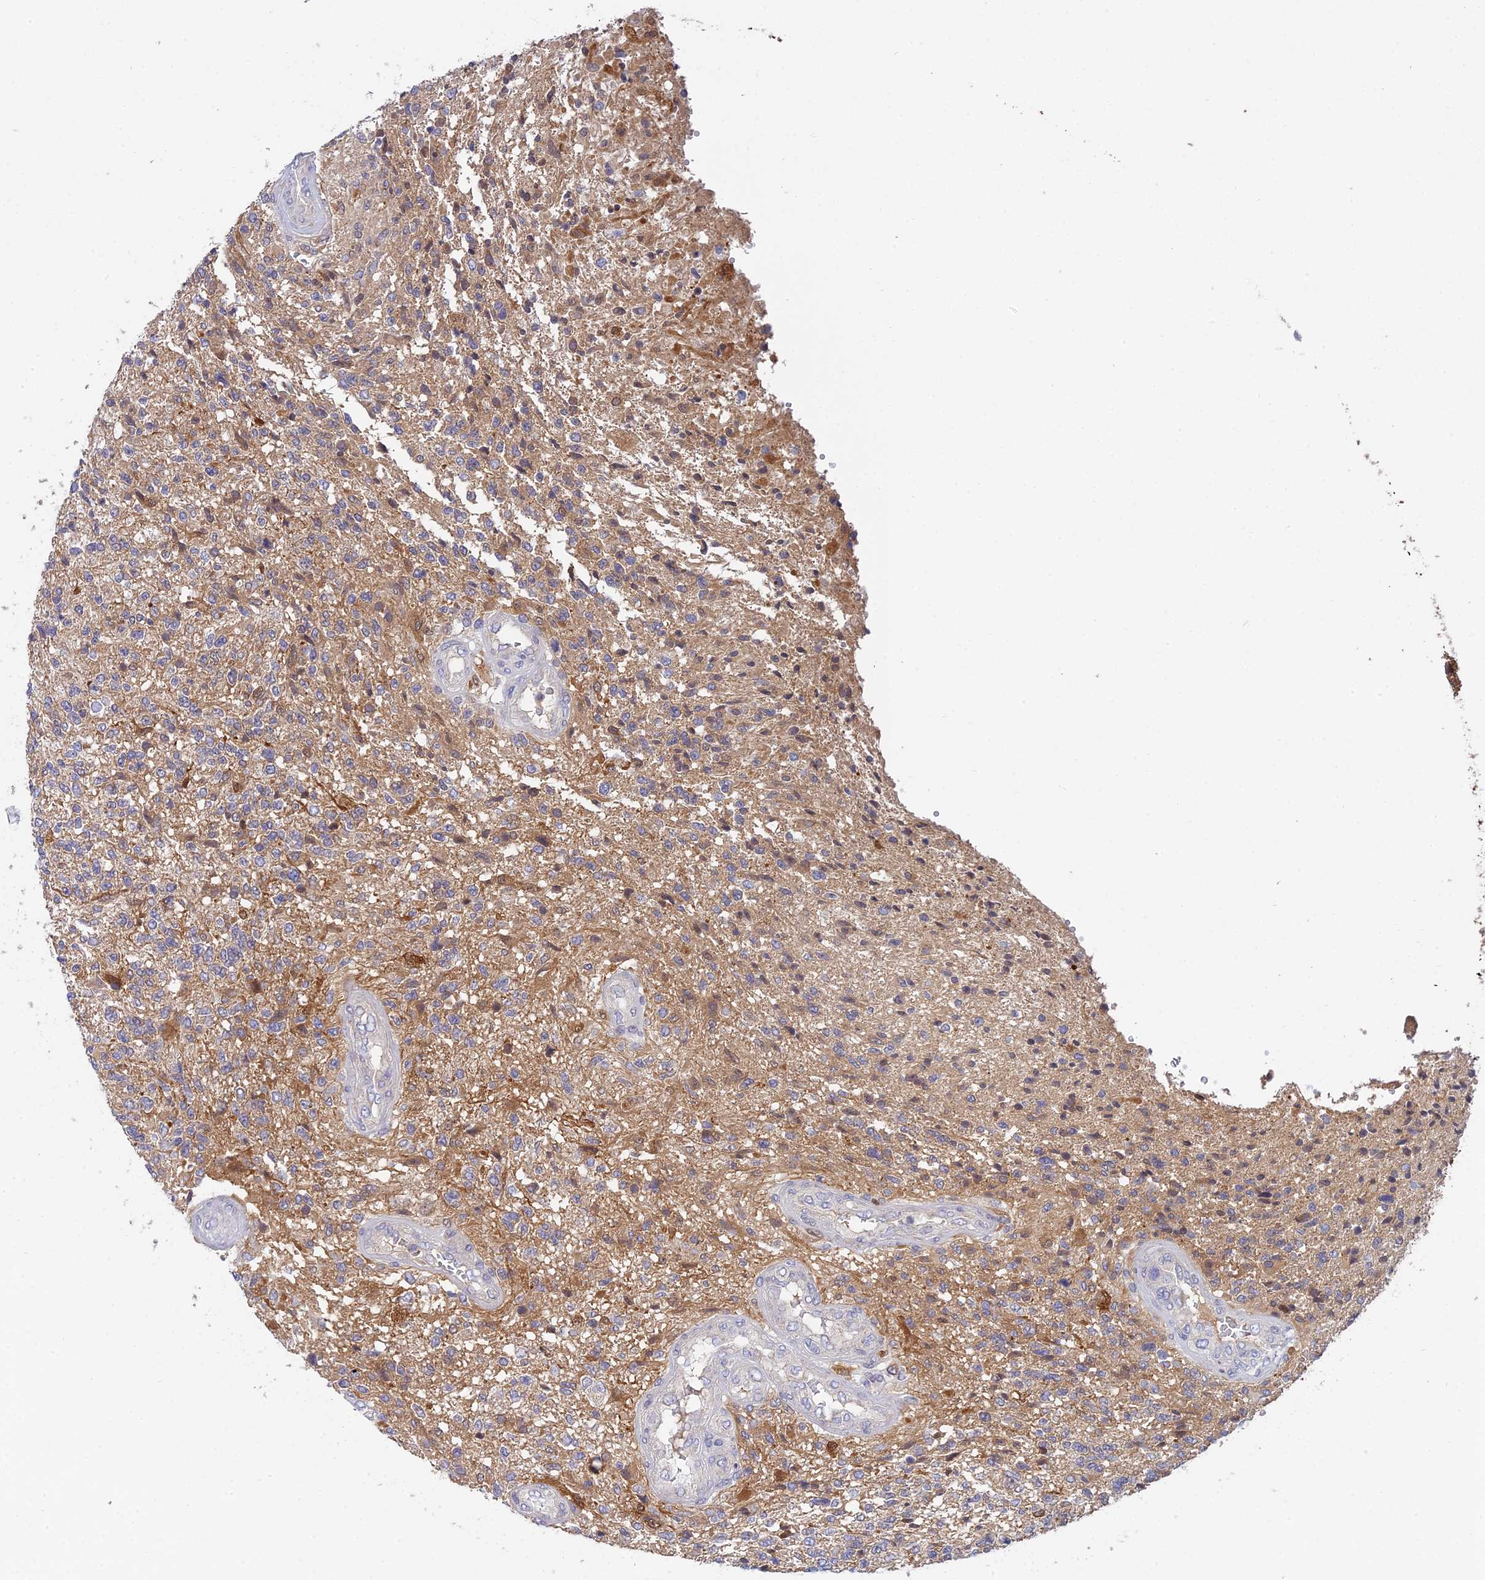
{"staining": {"intensity": "weak", "quantity": "25%-75%", "location": "cytoplasmic/membranous"}, "tissue": "glioma", "cell_type": "Tumor cells", "image_type": "cancer", "snomed": [{"axis": "morphology", "description": "Glioma, malignant, High grade"}, {"axis": "topography", "description": "Brain"}], "caption": "Protein expression analysis of glioma demonstrates weak cytoplasmic/membranous staining in approximately 25%-75% of tumor cells. The protein is stained brown, and the nuclei are stained in blue (DAB (3,3'-diaminobenzidine) IHC with brightfield microscopy, high magnification).", "gene": "ELOA2", "patient": {"sex": "male", "age": 56}}